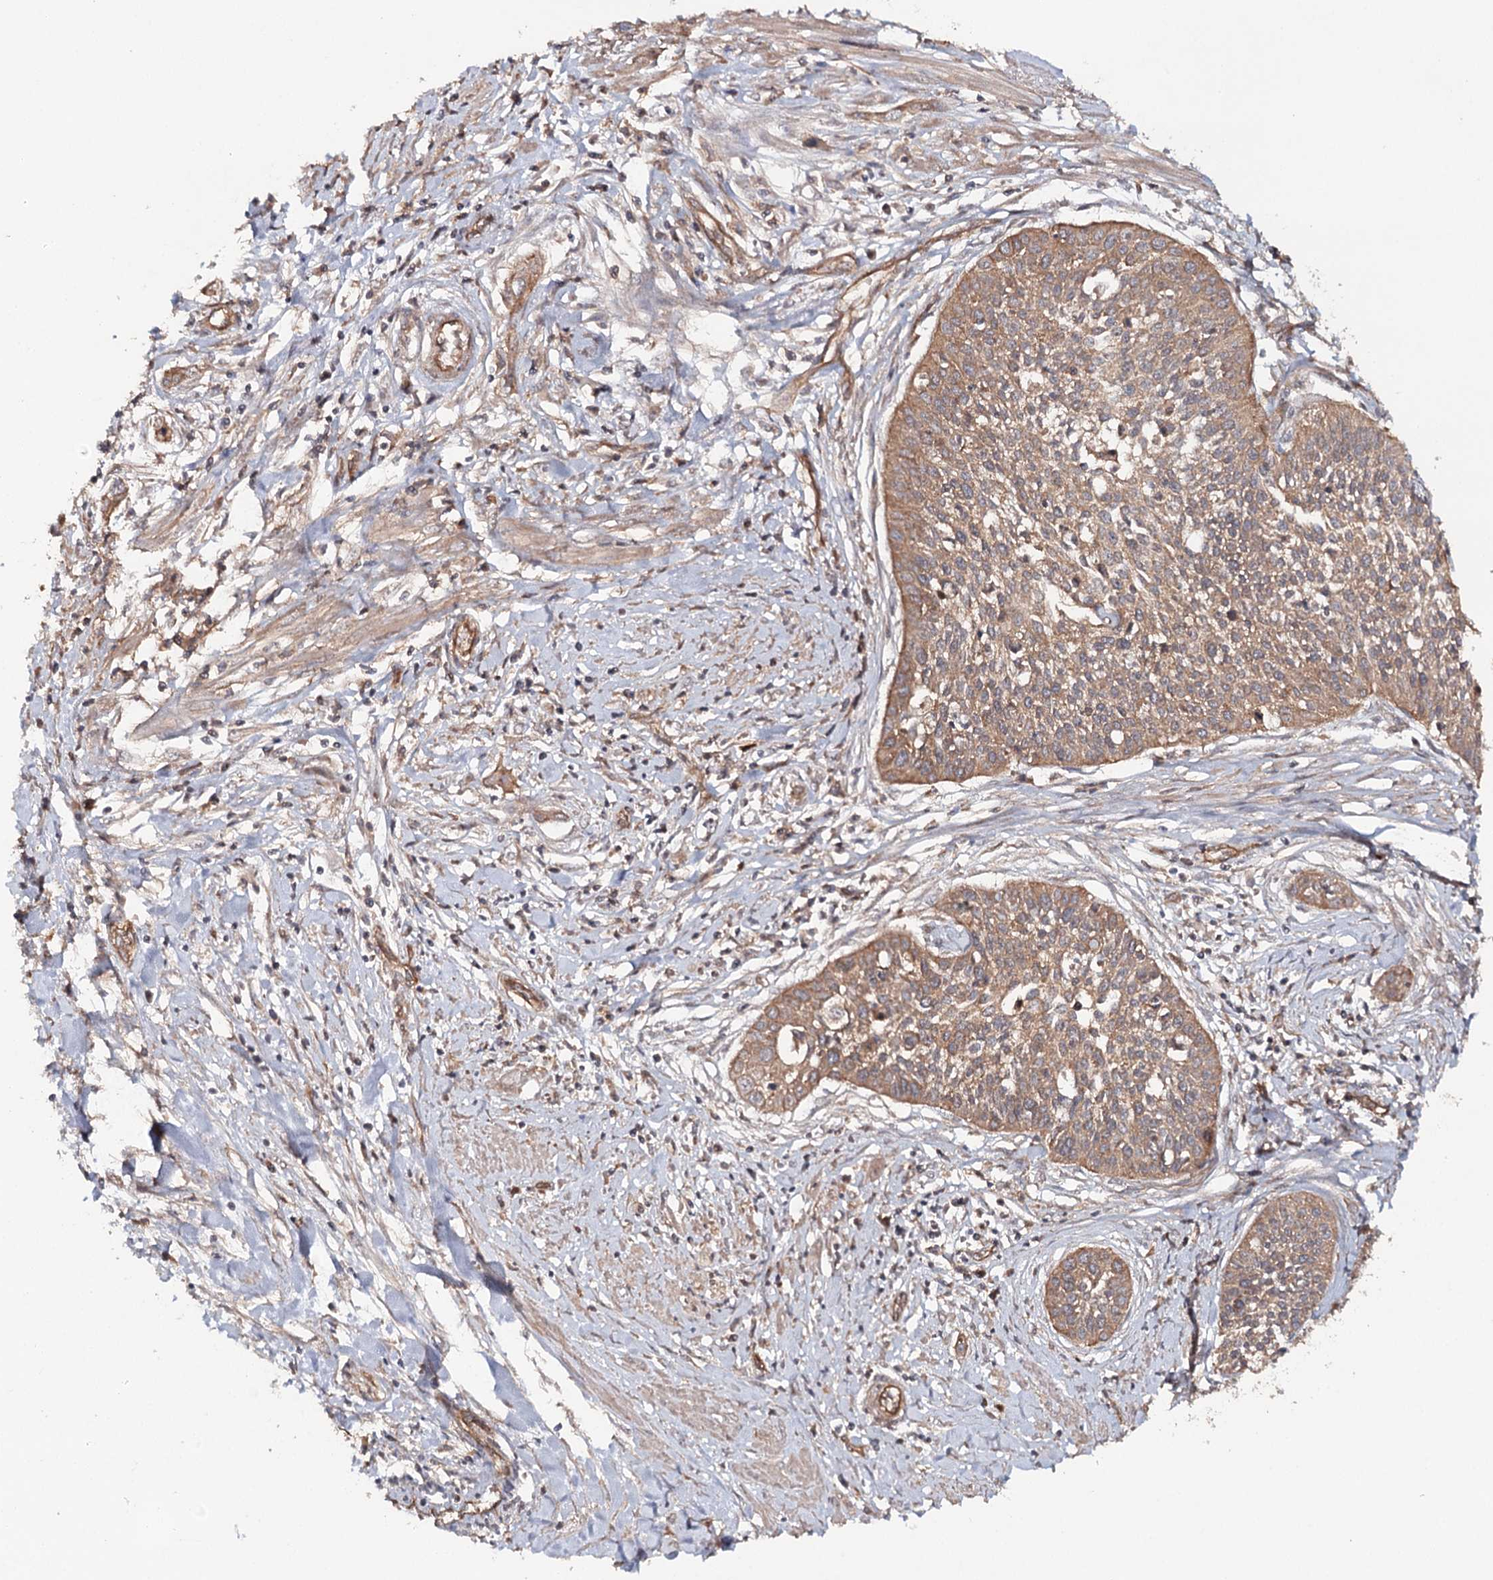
{"staining": {"intensity": "moderate", "quantity": ">75%", "location": "cytoplasmic/membranous"}, "tissue": "cervical cancer", "cell_type": "Tumor cells", "image_type": "cancer", "snomed": [{"axis": "morphology", "description": "Squamous cell carcinoma, NOS"}, {"axis": "topography", "description": "Cervix"}], "caption": "A brown stain labels moderate cytoplasmic/membranous positivity of a protein in cervical squamous cell carcinoma tumor cells.", "gene": "BCR", "patient": {"sex": "female", "age": 34}}